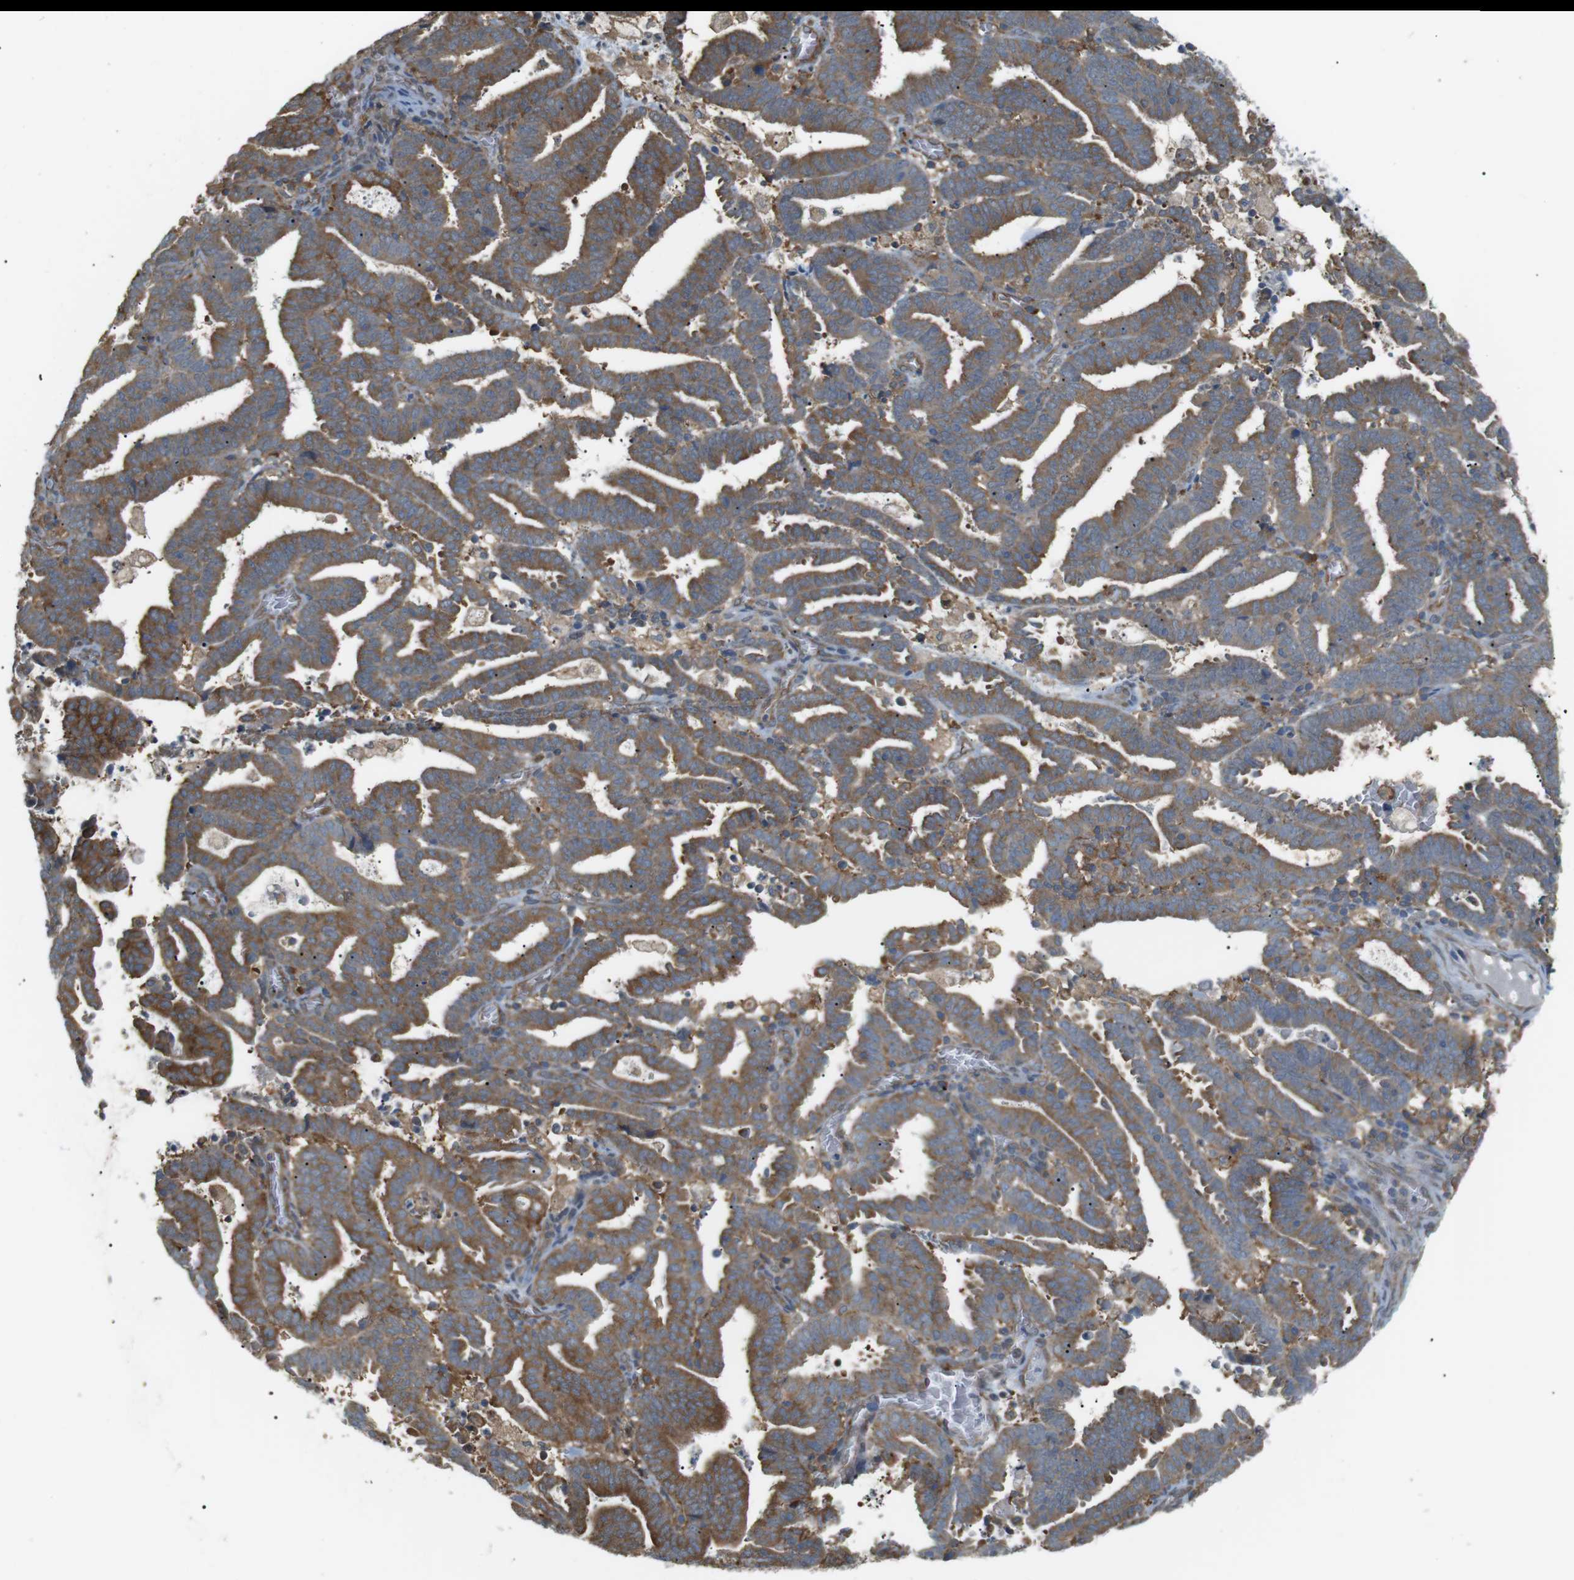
{"staining": {"intensity": "moderate", "quantity": ">75%", "location": "cytoplasmic/membranous"}, "tissue": "endometrial cancer", "cell_type": "Tumor cells", "image_type": "cancer", "snomed": [{"axis": "morphology", "description": "Adenocarcinoma, NOS"}, {"axis": "topography", "description": "Uterus"}], "caption": "Human adenocarcinoma (endometrial) stained for a protein (brown) reveals moderate cytoplasmic/membranous positive staining in about >75% of tumor cells.", "gene": "PEPD", "patient": {"sex": "female", "age": 83}}